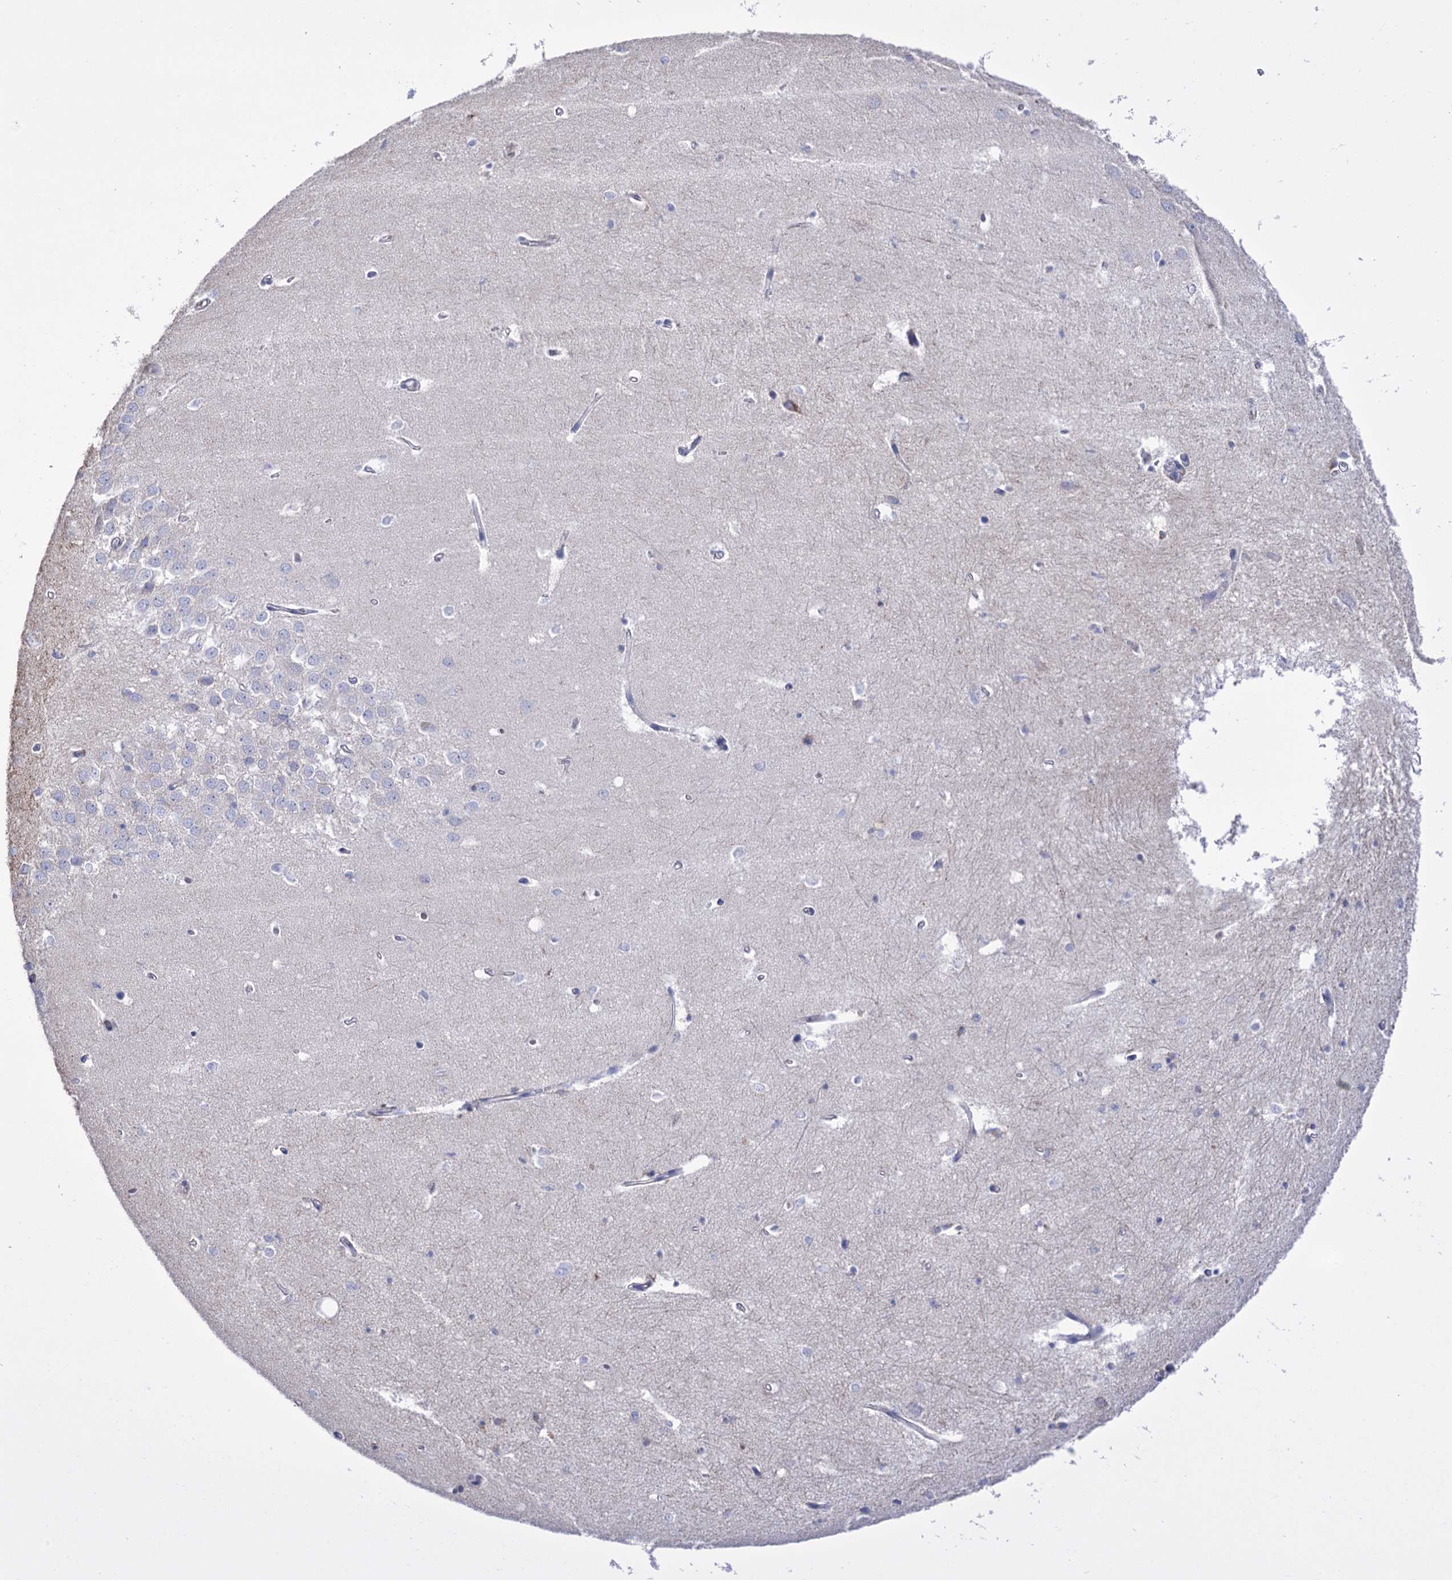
{"staining": {"intensity": "negative", "quantity": "none", "location": "none"}, "tissue": "hippocampus", "cell_type": "Glial cells", "image_type": "normal", "snomed": [{"axis": "morphology", "description": "Normal tissue, NOS"}, {"axis": "topography", "description": "Hippocampus"}], "caption": "Micrograph shows no protein expression in glial cells of unremarkable hippocampus.", "gene": "BBS4", "patient": {"sex": "female", "age": 64}}